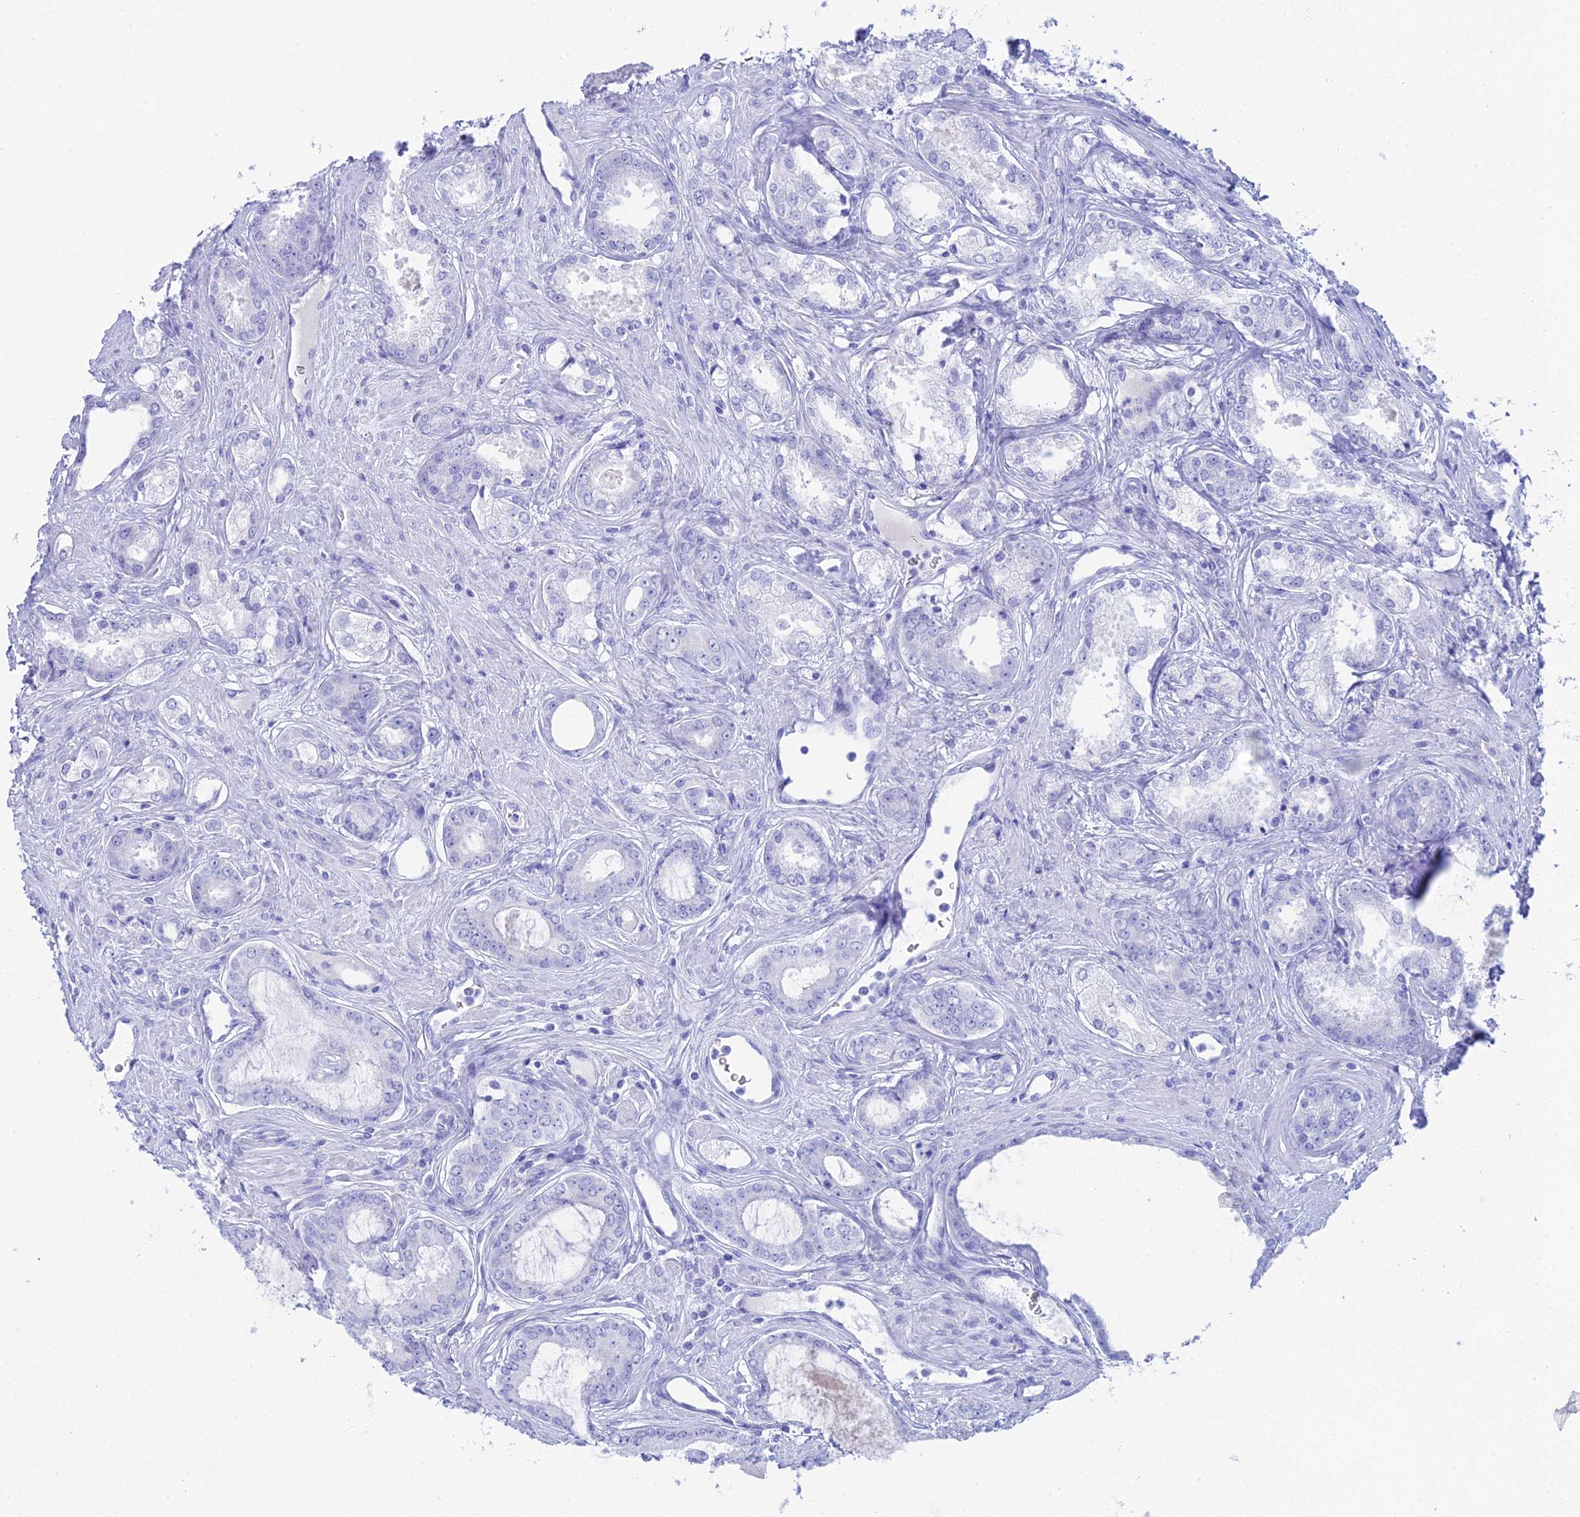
{"staining": {"intensity": "negative", "quantity": "none", "location": "none"}, "tissue": "prostate cancer", "cell_type": "Tumor cells", "image_type": "cancer", "snomed": [{"axis": "morphology", "description": "Adenocarcinoma, Low grade"}, {"axis": "topography", "description": "Prostate"}], "caption": "High power microscopy histopathology image of an immunohistochemistry histopathology image of adenocarcinoma (low-grade) (prostate), revealing no significant expression in tumor cells.", "gene": "REG1A", "patient": {"sex": "male", "age": 68}}